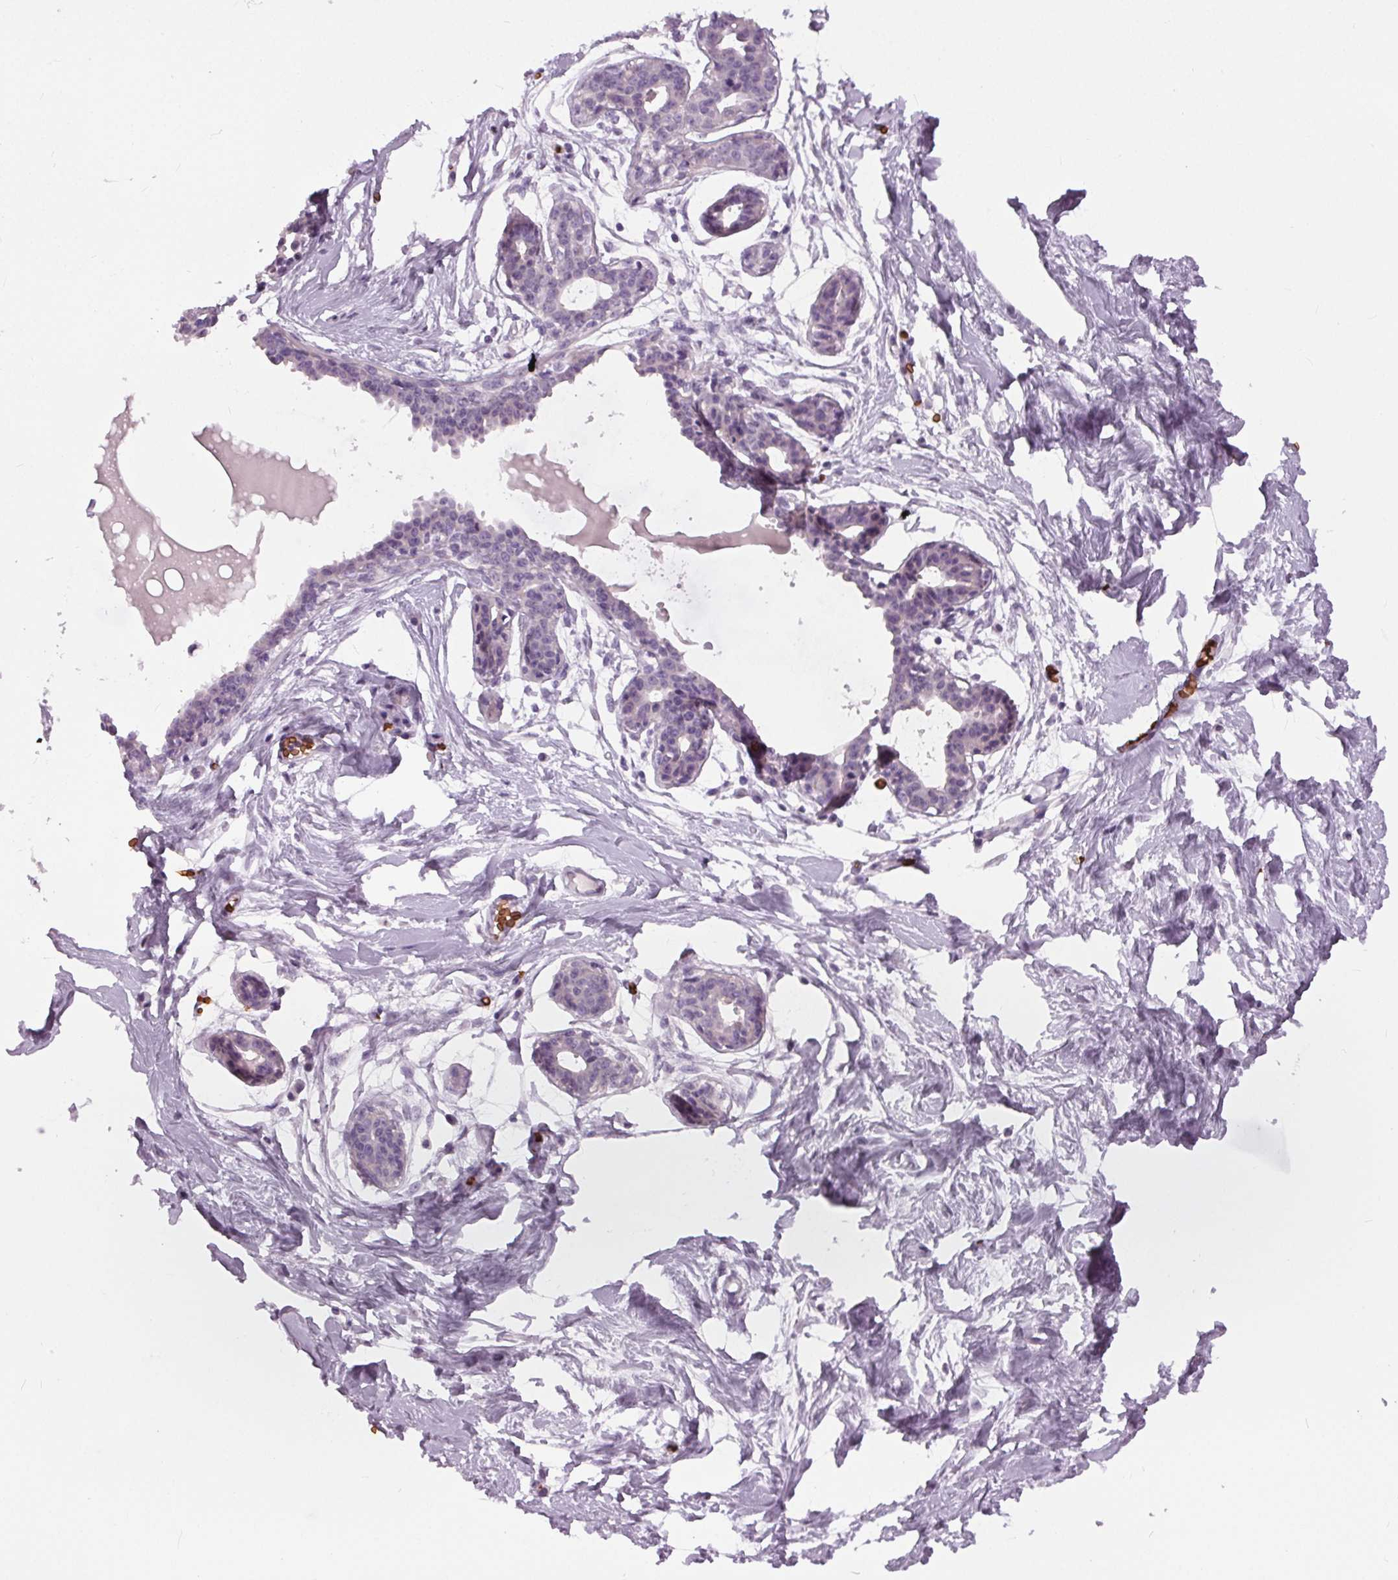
{"staining": {"intensity": "negative", "quantity": "none", "location": "none"}, "tissue": "breast", "cell_type": "Adipocytes", "image_type": "normal", "snomed": [{"axis": "morphology", "description": "Normal tissue, NOS"}, {"axis": "topography", "description": "Breast"}], "caption": "Adipocytes show no significant staining in normal breast. The staining was performed using DAB to visualize the protein expression in brown, while the nuclei were stained in blue with hematoxylin (Magnification: 20x).", "gene": "SLC4A1", "patient": {"sex": "female", "age": 45}}